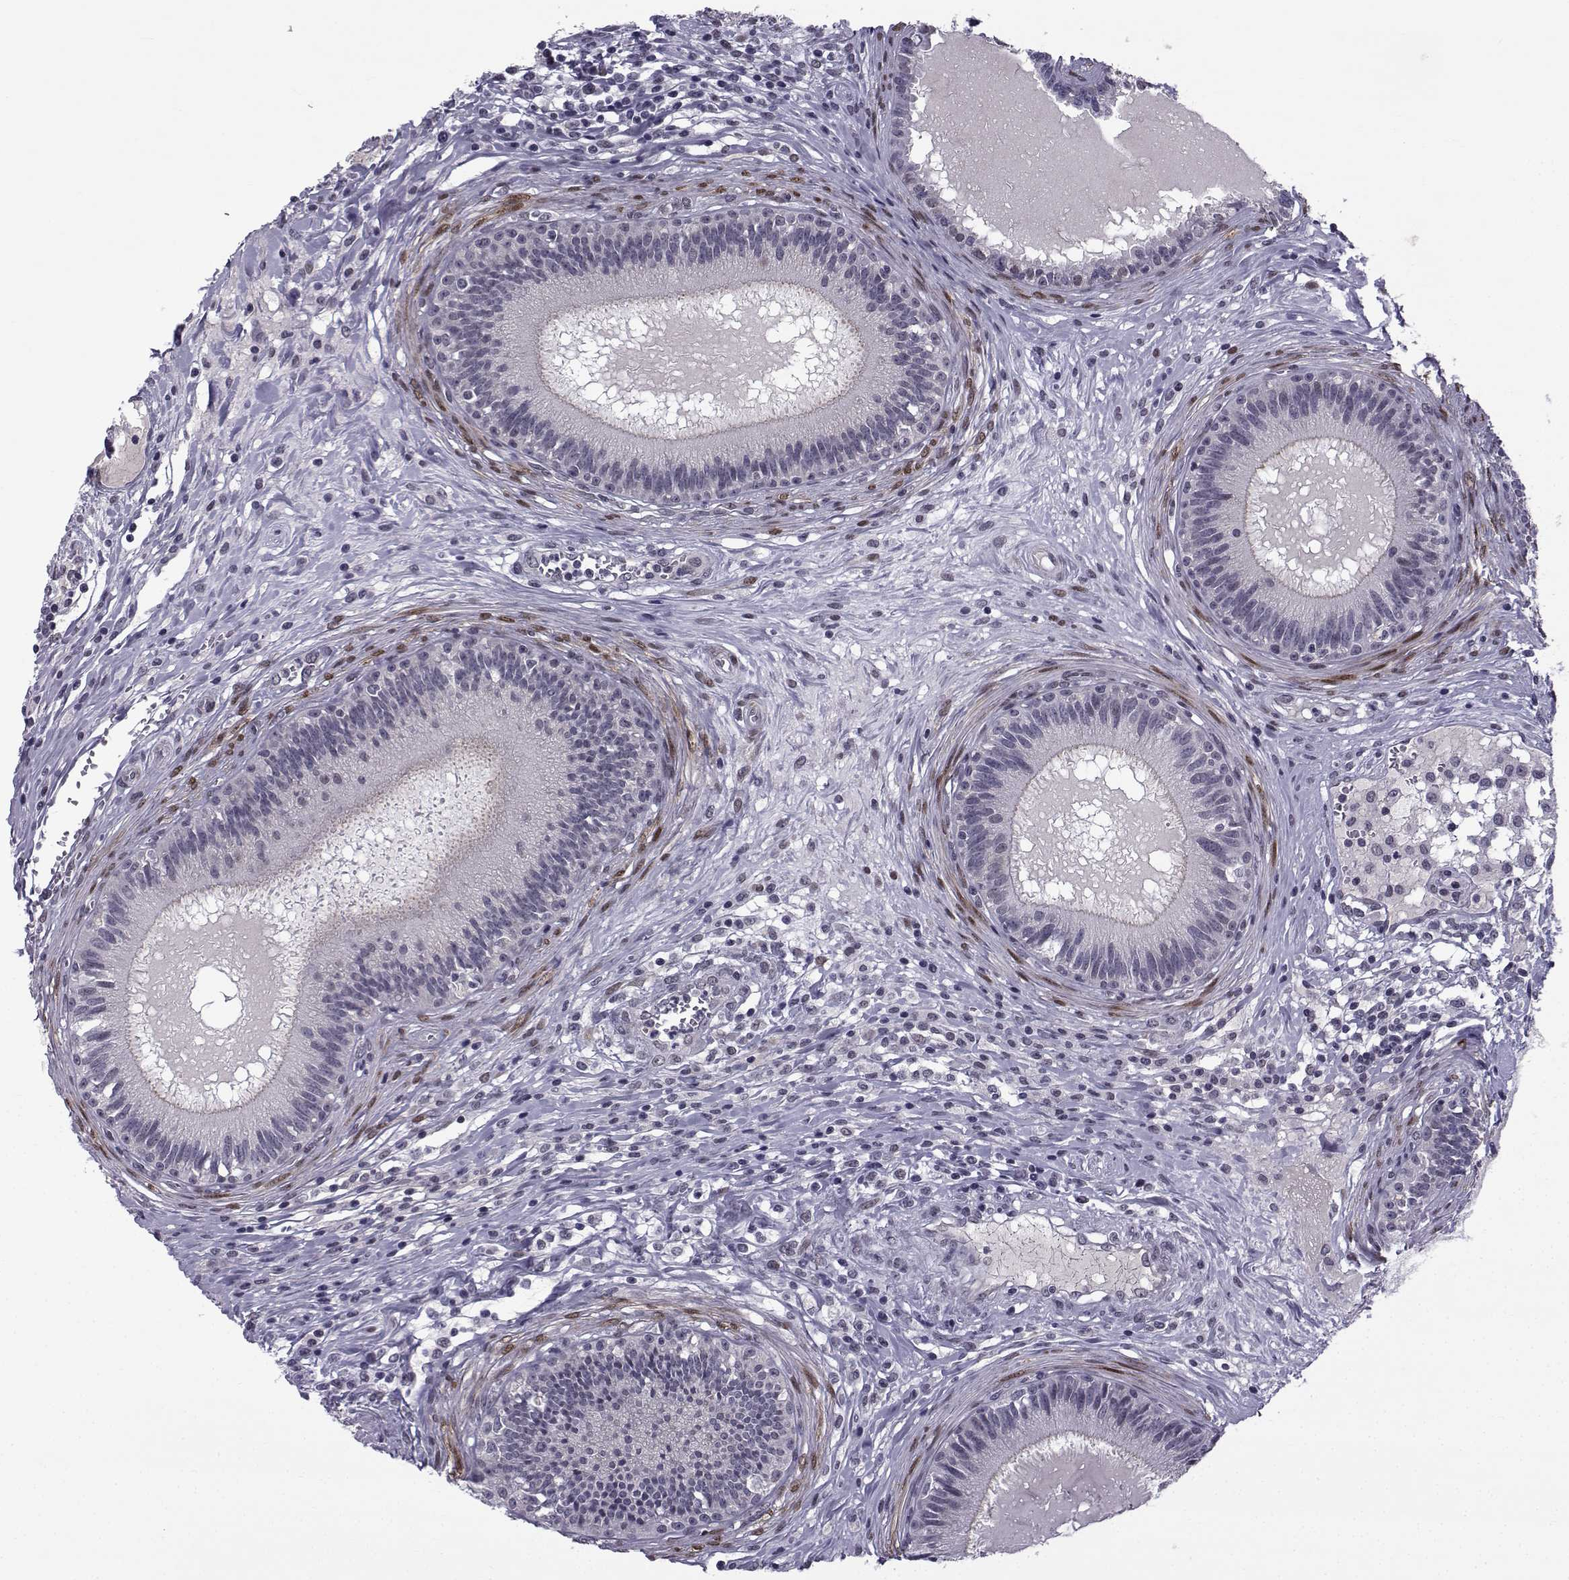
{"staining": {"intensity": "negative", "quantity": "none", "location": "none"}, "tissue": "epididymis", "cell_type": "Glandular cells", "image_type": "normal", "snomed": [{"axis": "morphology", "description": "Normal tissue, NOS"}, {"axis": "topography", "description": "Epididymis"}], "caption": "Glandular cells show no significant protein positivity in normal epididymis.", "gene": "RBM24", "patient": {"sex": "male", "age": 27}}